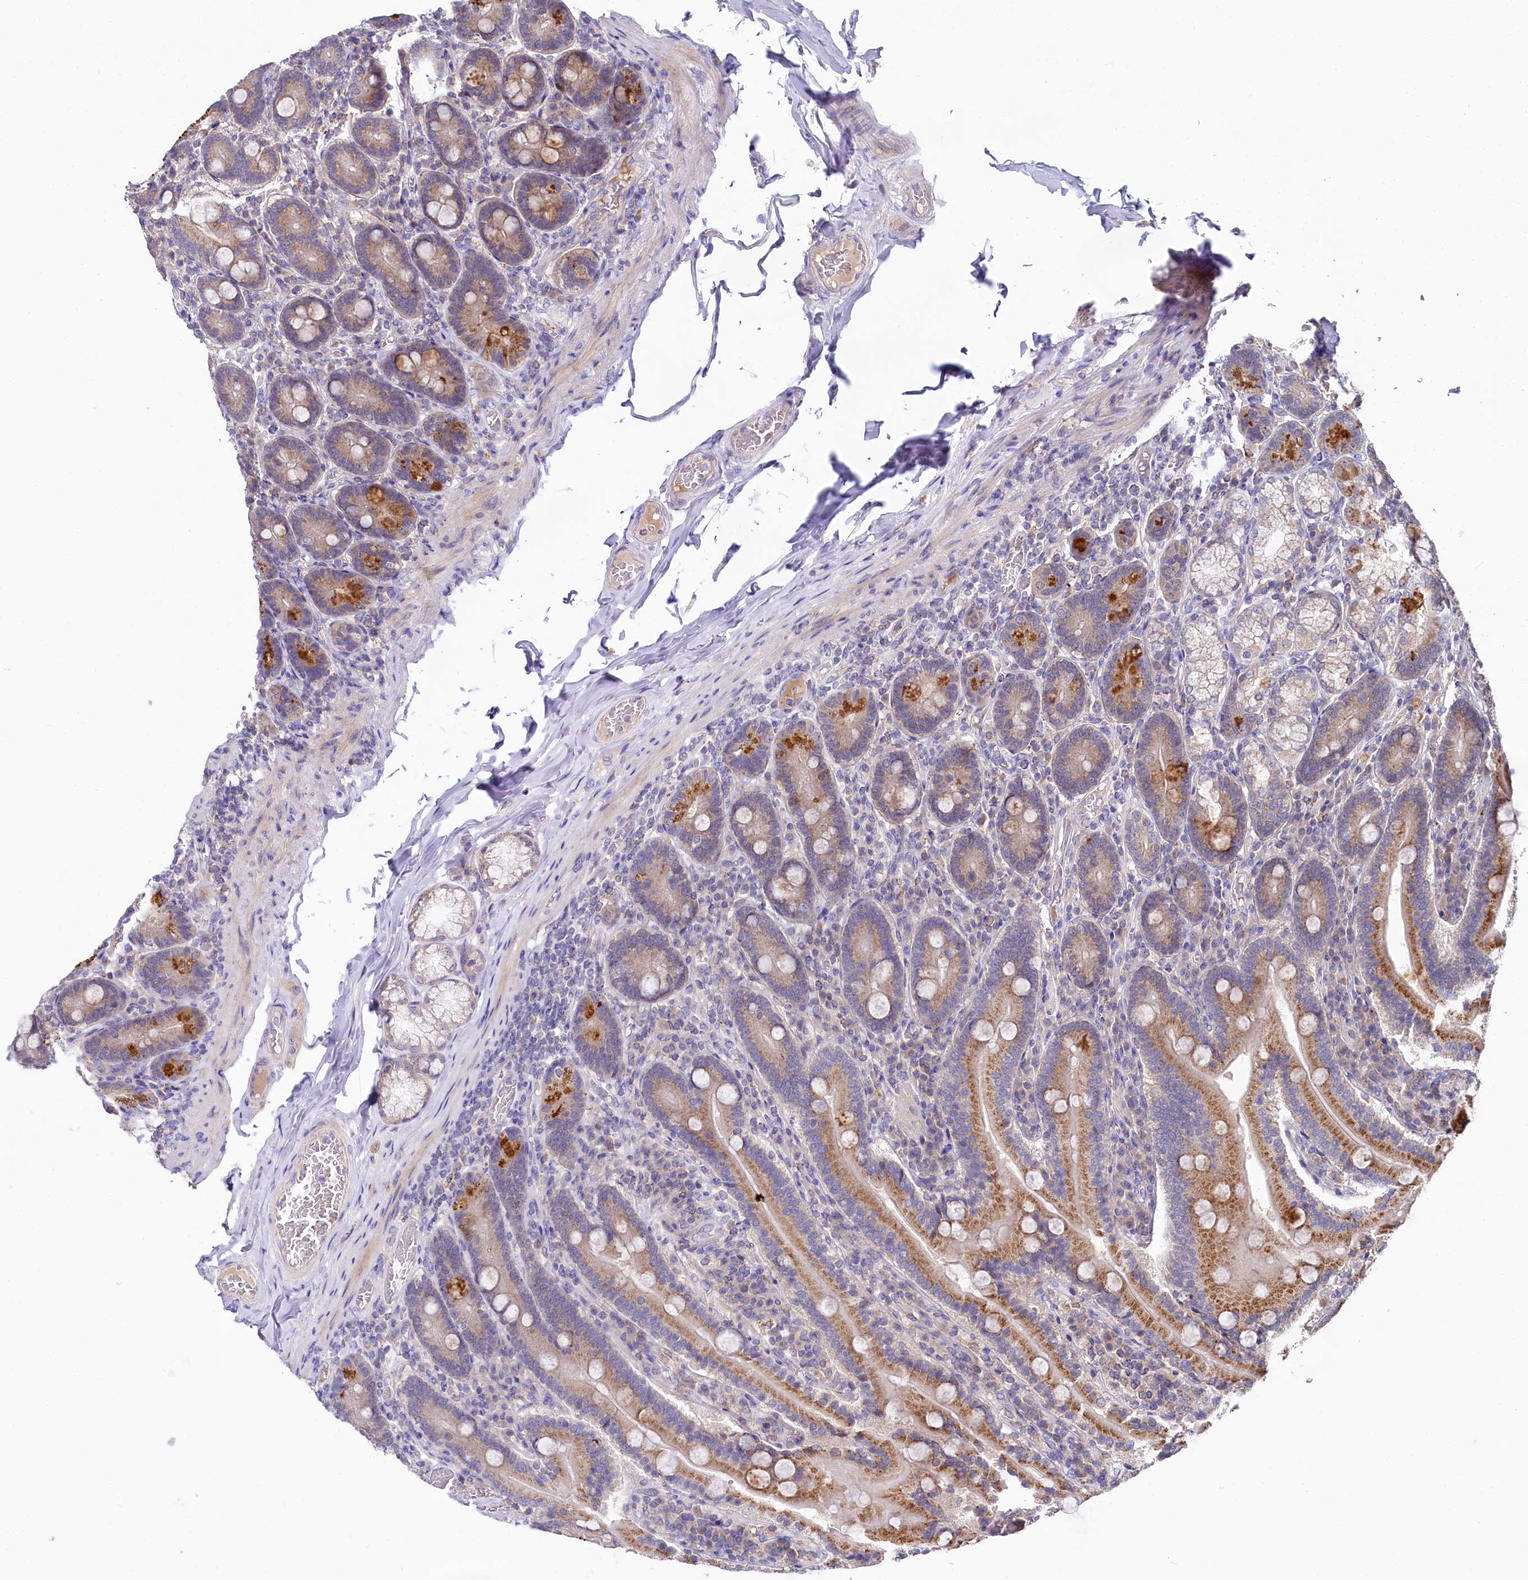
{"staining": {"intensity": "moderate", "quantity": ">75%", "location": "cytoplasmic/membranous"}, "tissue": "duodenum", "cell_type": "Glandular cells", "image_type": "normal", "snomed": [{"axis": "morphology", "description": "Normal tissue, NOS"}, {"axis": "topography", "description": "Duodenum"}], "caption": "Immunohistochemical staining of normal duodenum displays moderate cytoplasmic/membranous protein positivity in about >75% of glandular cells.", "gene": "SPINK9", "patient": {"sex": "female", "age": 62}}